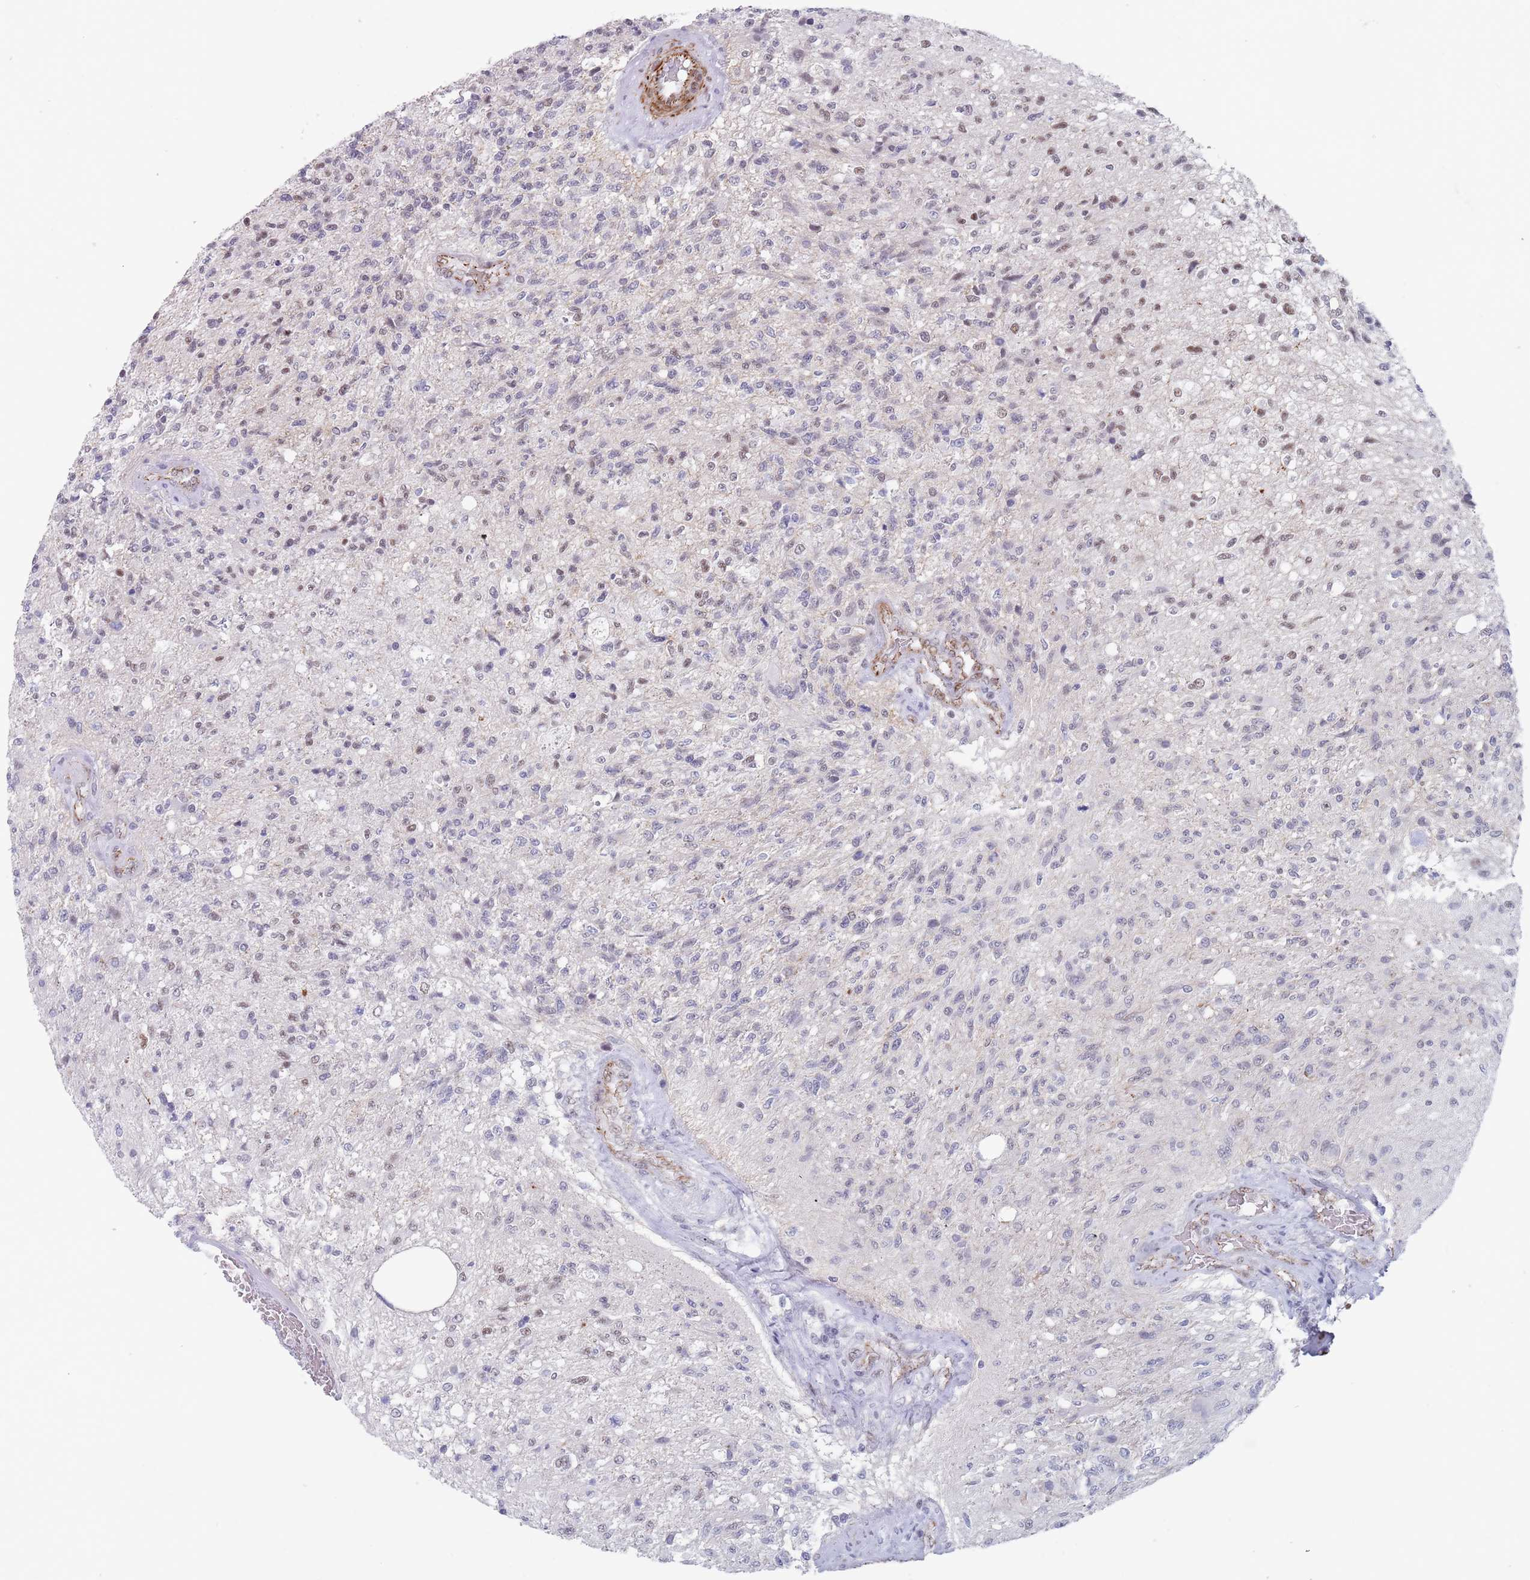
{"staining": {"intensity": "weak", "quantity": "<25%", "location": "nuclear"}, "tissue": "glioma", "cell_type": "Tumor cells", "image_type": "cancer", "snomed": [{"axis": "morphology", "description": "Glioma, malignant, High grade"}, {"axis": "topography", "description": "Brain"}], "caption": "IHC of human high-grade glioma (malignant) demonstrates no staining in tumor cells. (DAB IHC visualized using brightfield microscopy, high magnification).", "gene": "OR5A2", "patient": {"sex": "male", "age": 56}}